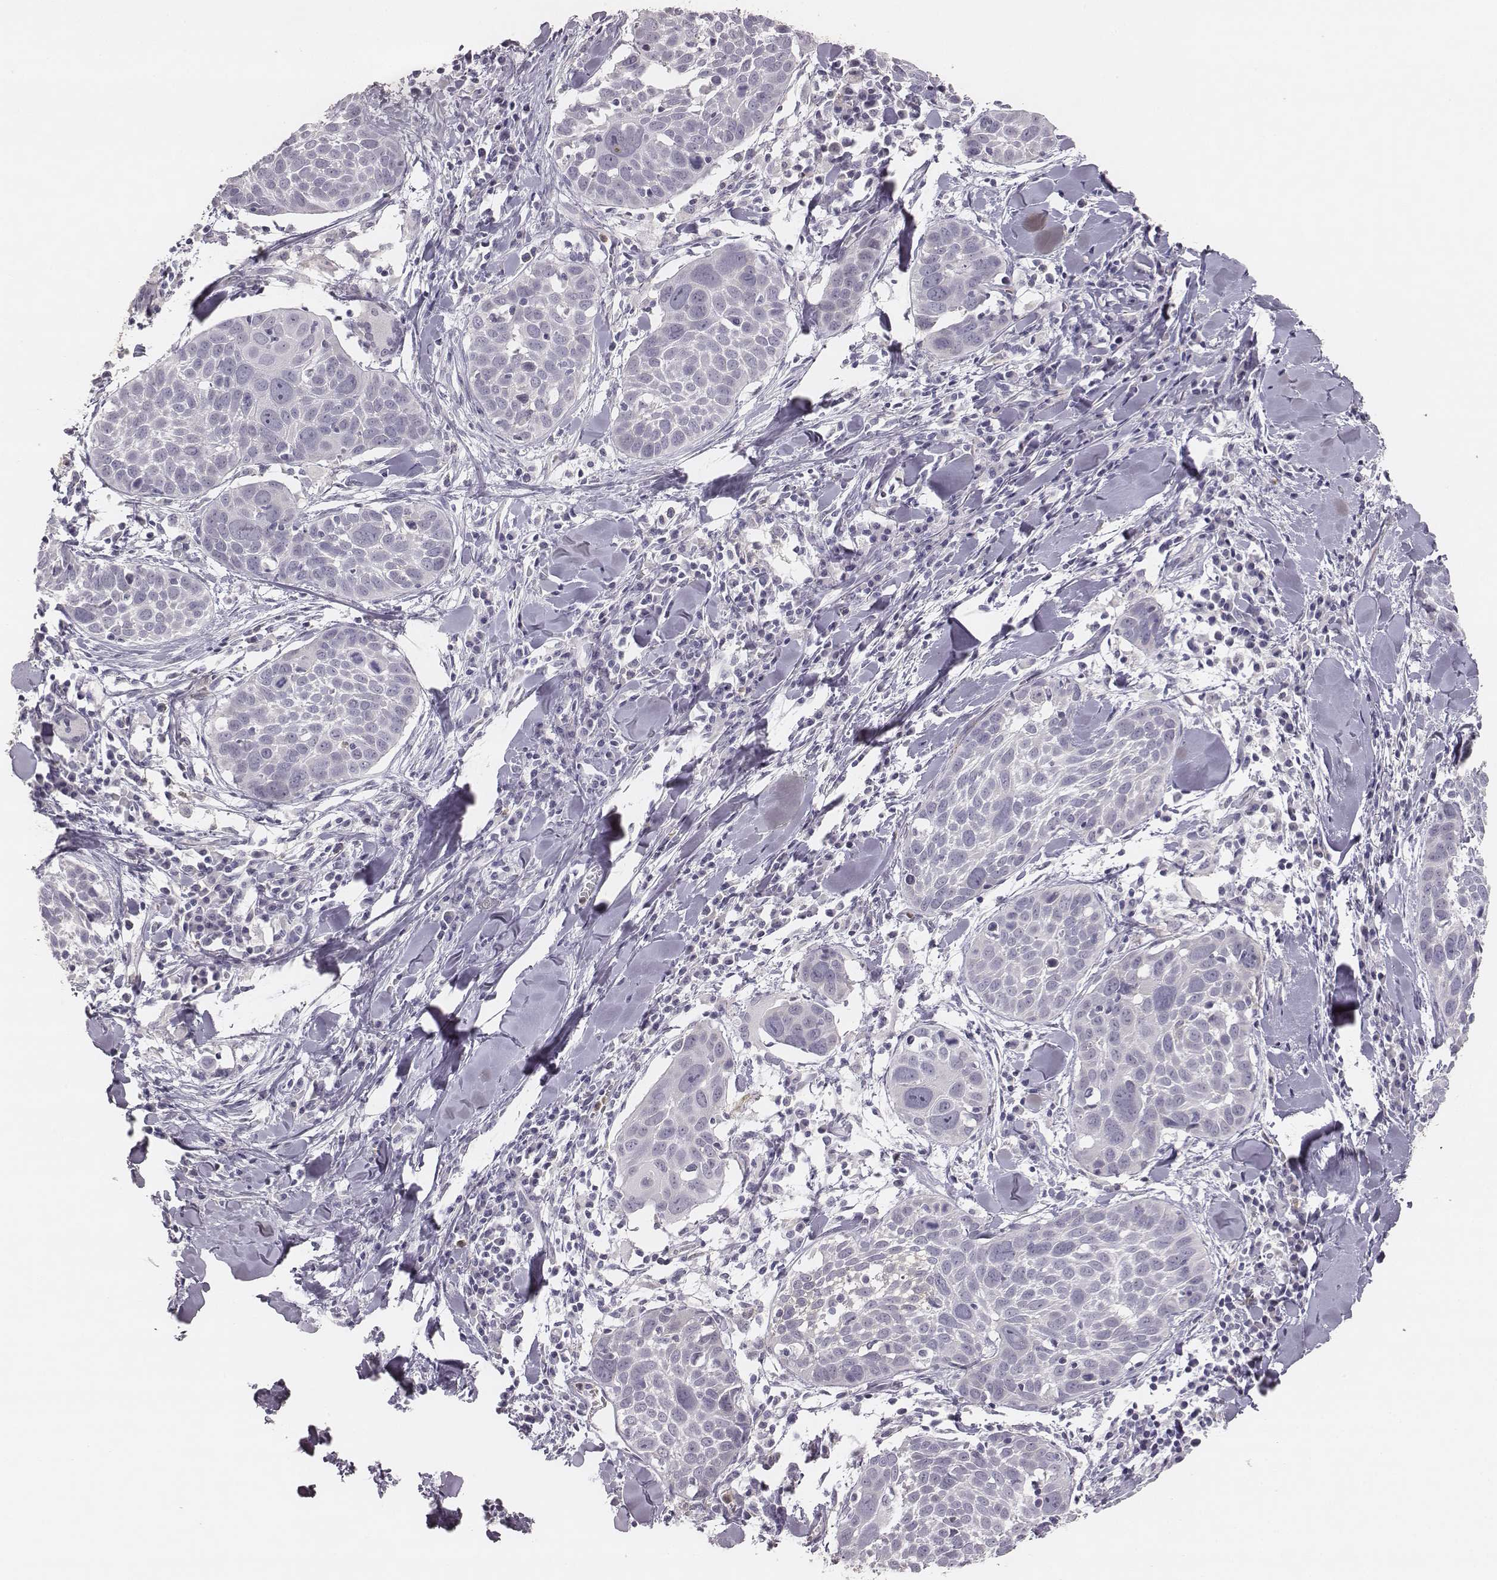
{"staining": {"intensity": "negative", "quantity": "none", "location": "none"}, "tissue": "lung cancer", "cell_type": "Tumor cells", "image_type": "cancer", "snomed": [{"axis": "morphology", "description": "Squamous cell carcinoma, NOS"}, {"axis": "topography", "description": "Lung"}], "caption": "DAB immunohistochemical staining of human lung cancer (squamous cell carcinoma) reveals no significant staining in tumor cells.", "gene": "KCNJ12", "patient": {"sex": "male", "age": 57}}